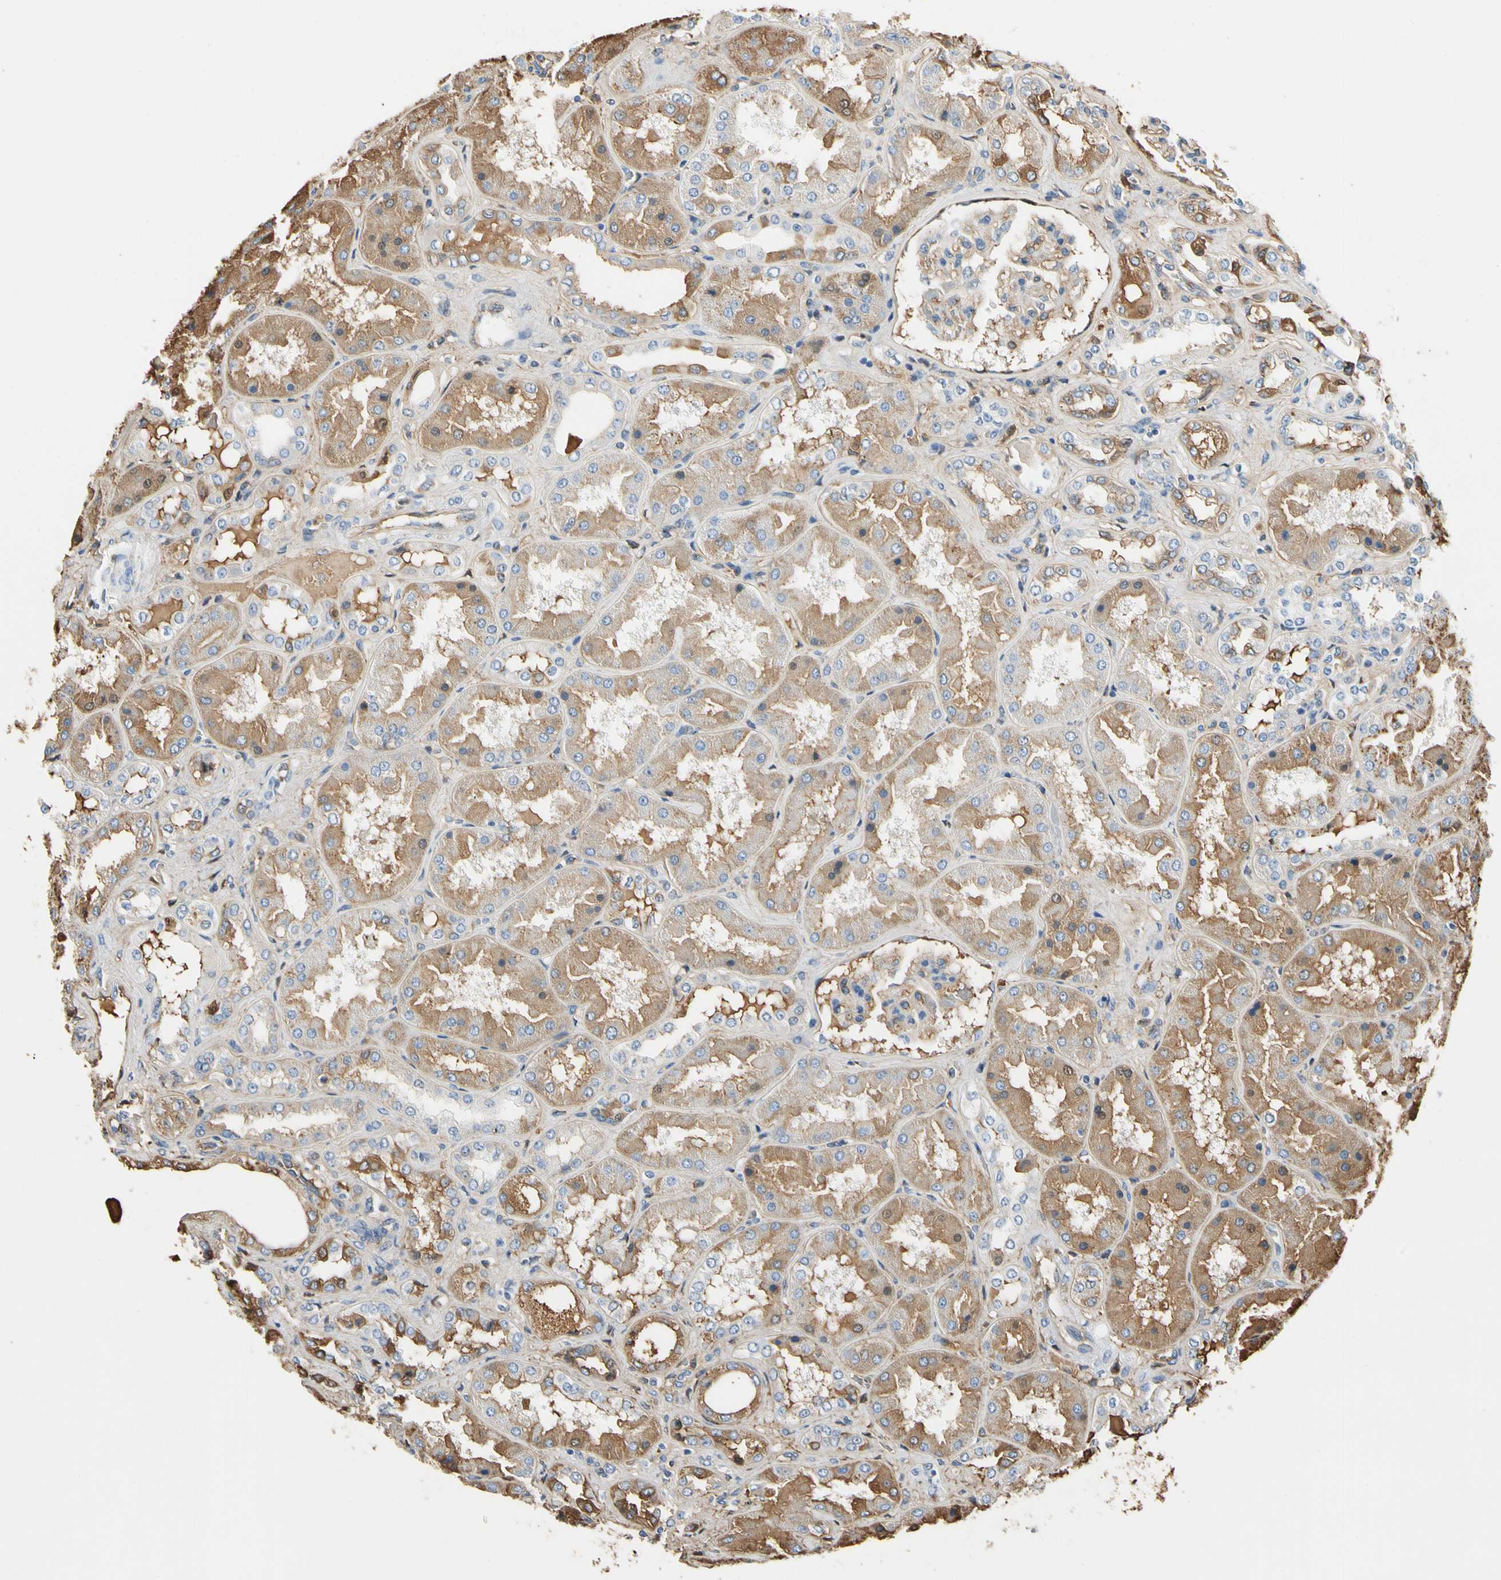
{"staining": {"intensity": "weak", "quantity": "<25%", "location": "cytoplasmic/membranous"}, "tissue": "kidney", "cell_type": "Cells in glomeruli", "image_type": "normal", "snomed": [{"axis": "morphology", "description": "Normal tissue, NOS"}, {"axis": "topography", "description": "Kidney"}], "caption": "Immunohistochemistry (IHC) image of benign kidney stained for a protein (brown), which reveals no expression in cells in glomeruli.", "gene": "LAMB3", "patient": {"sex": "female", "age": 56}}